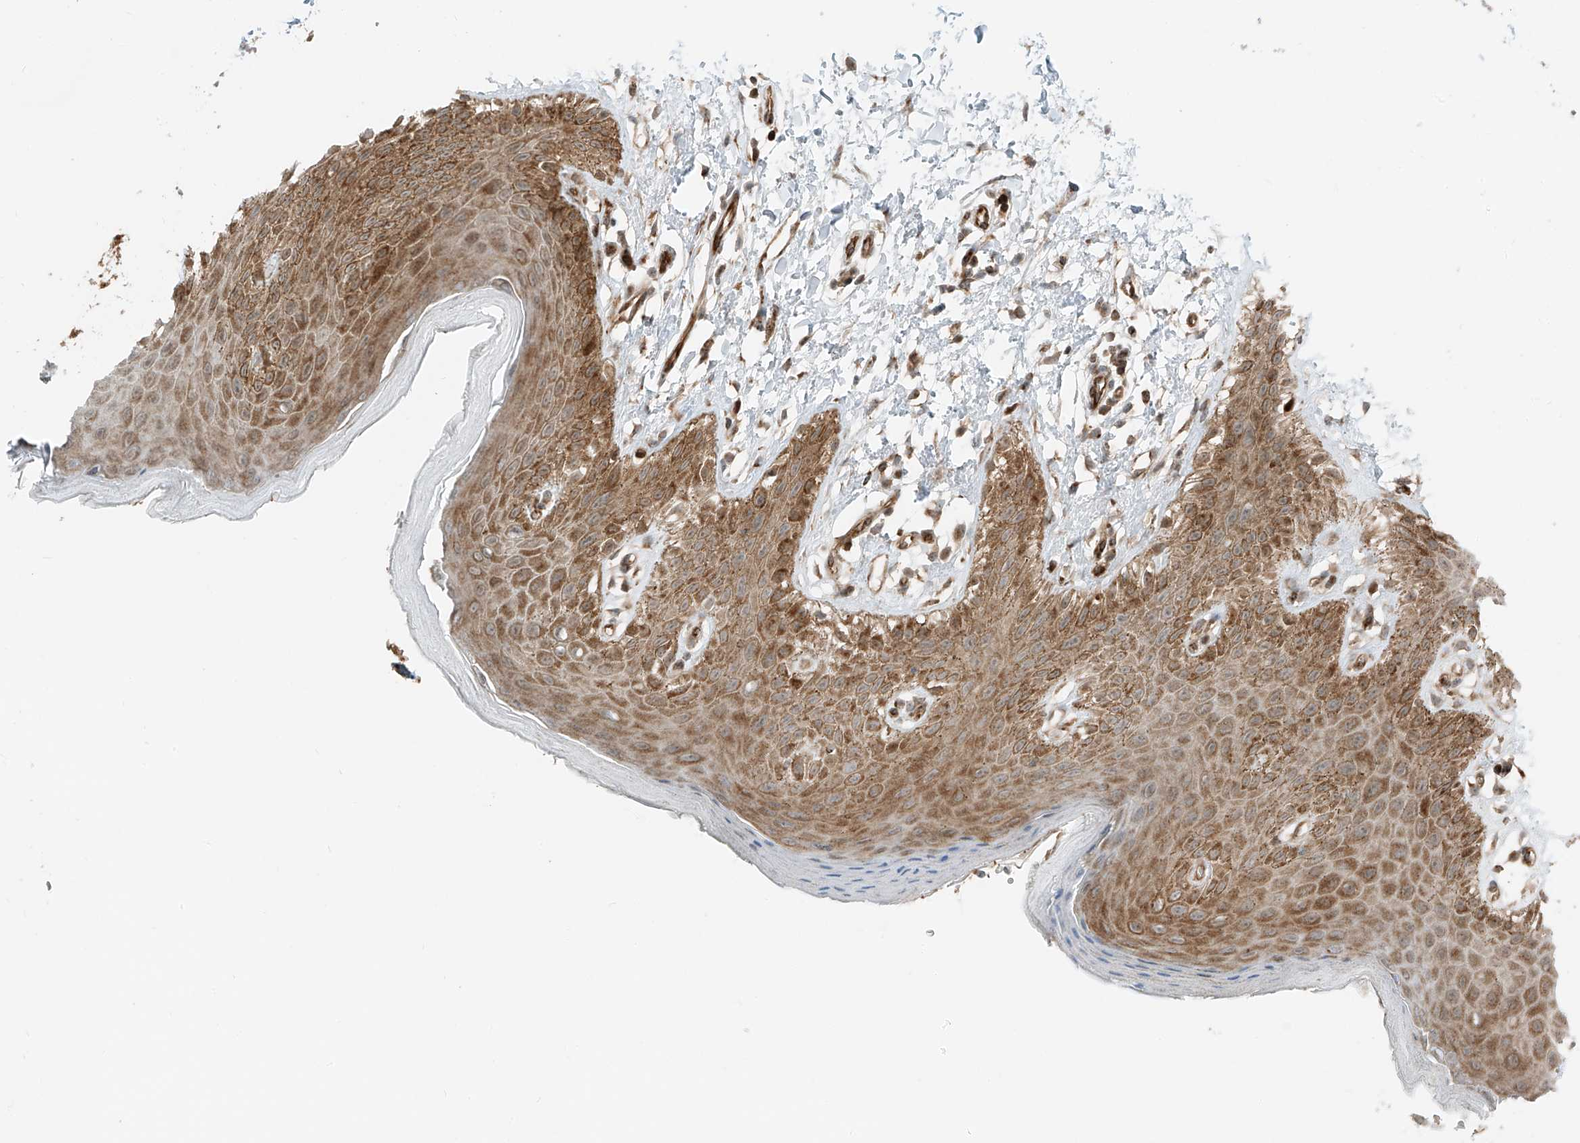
{"staining": {"intensity": "moderate", "quantity": ">75%", "location": "cytoplasmic/membranous"}, "tissue": "skin", "cell_type": "Epidermal cells", "image_type": "normal", "snomed": [{"axis": "morphology", "description": "Normal tissue, NOS"}, {"axis": "topography", "description": "Anal"}], "caption": "Immunohistochemical staining of unremarkable skin demonstrates moderate cytoplasmic/membranous protein staining in approximately >75% of epidermal cells.", "gene": "USP48", "patient": {"sex": "male", "age": 44}}